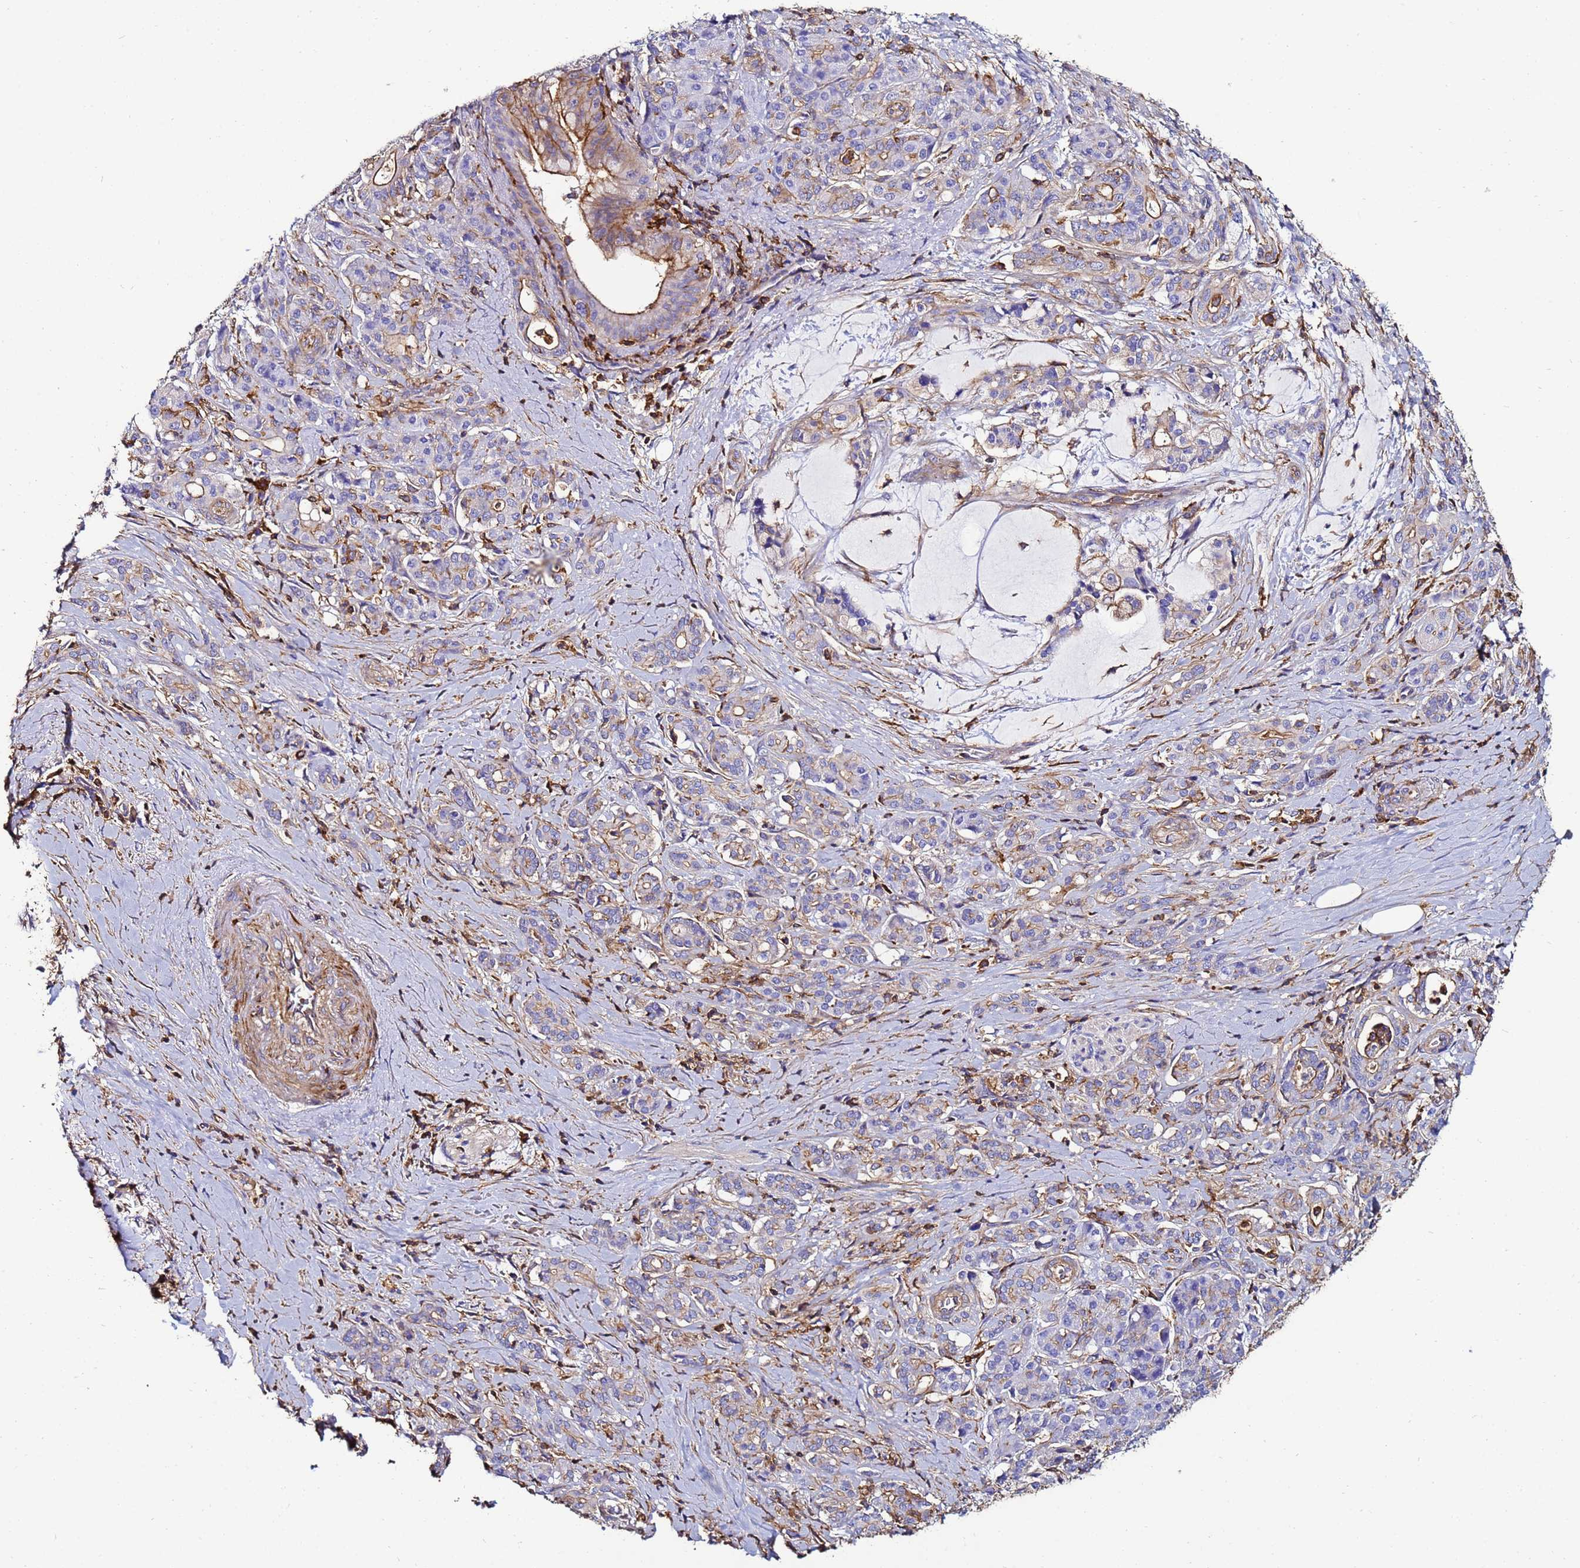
{"staining": {"intensity": "moderate", "quantity": ">75%", "location": "cytoplasmic/membranous"}, "tissue": "pancreatic cancer", "cell_type": "Tumor cells", "image_type": "cancer", "snomed": [{"axis": "morphology", "description": "Adenocarcinoma, NOS"}, {"axis": "topography", "description": "Pancreas"}], "caption": "The immunohistochemical stain shows moderate cytoplasmic/membranous expression in tumor cells of pancreatic cancer (adenocarcinoma) tissue.", "gene": "ACTB", "patient": {"sex": "male", "age": 57}}